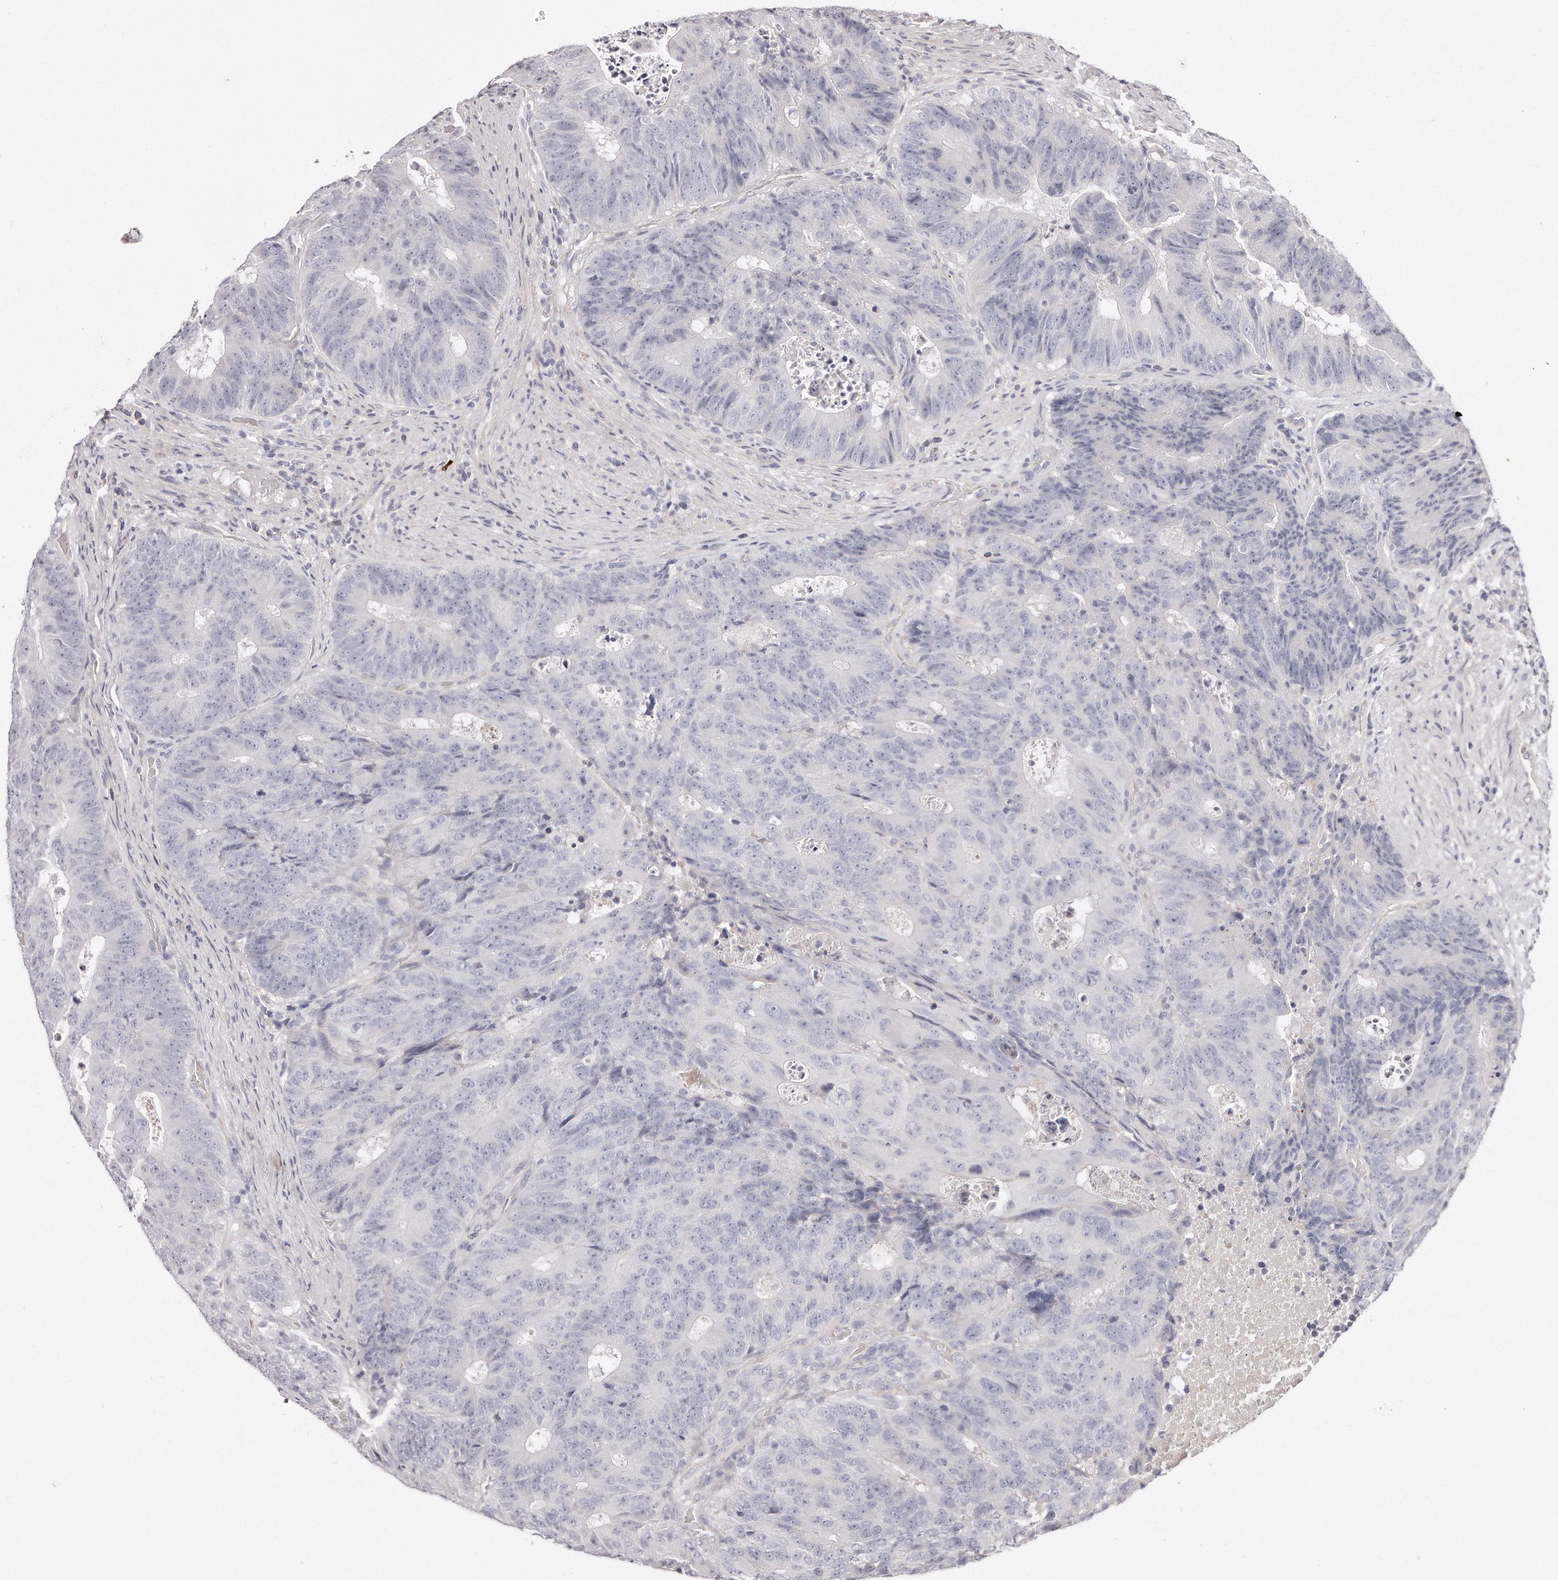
{"staining": {"intensity": "negative", "quantity": "none", "location": "none"}, "tissue": "colorectal cancer", "cell_type": "Tumor cells", "image_type": "cancer", "snomed": [{"axis": "morphology", "description": "Adenocarcinoma, NOS"}, {"axis": "topography", "description": "Colon"}], "caption": "Colorectal cancer stained for a protein using immunohistochemistry demonstrates no staining tumor cells.", "gene": "TTLL4", "patient": {"sex": "male", "age": 87}}